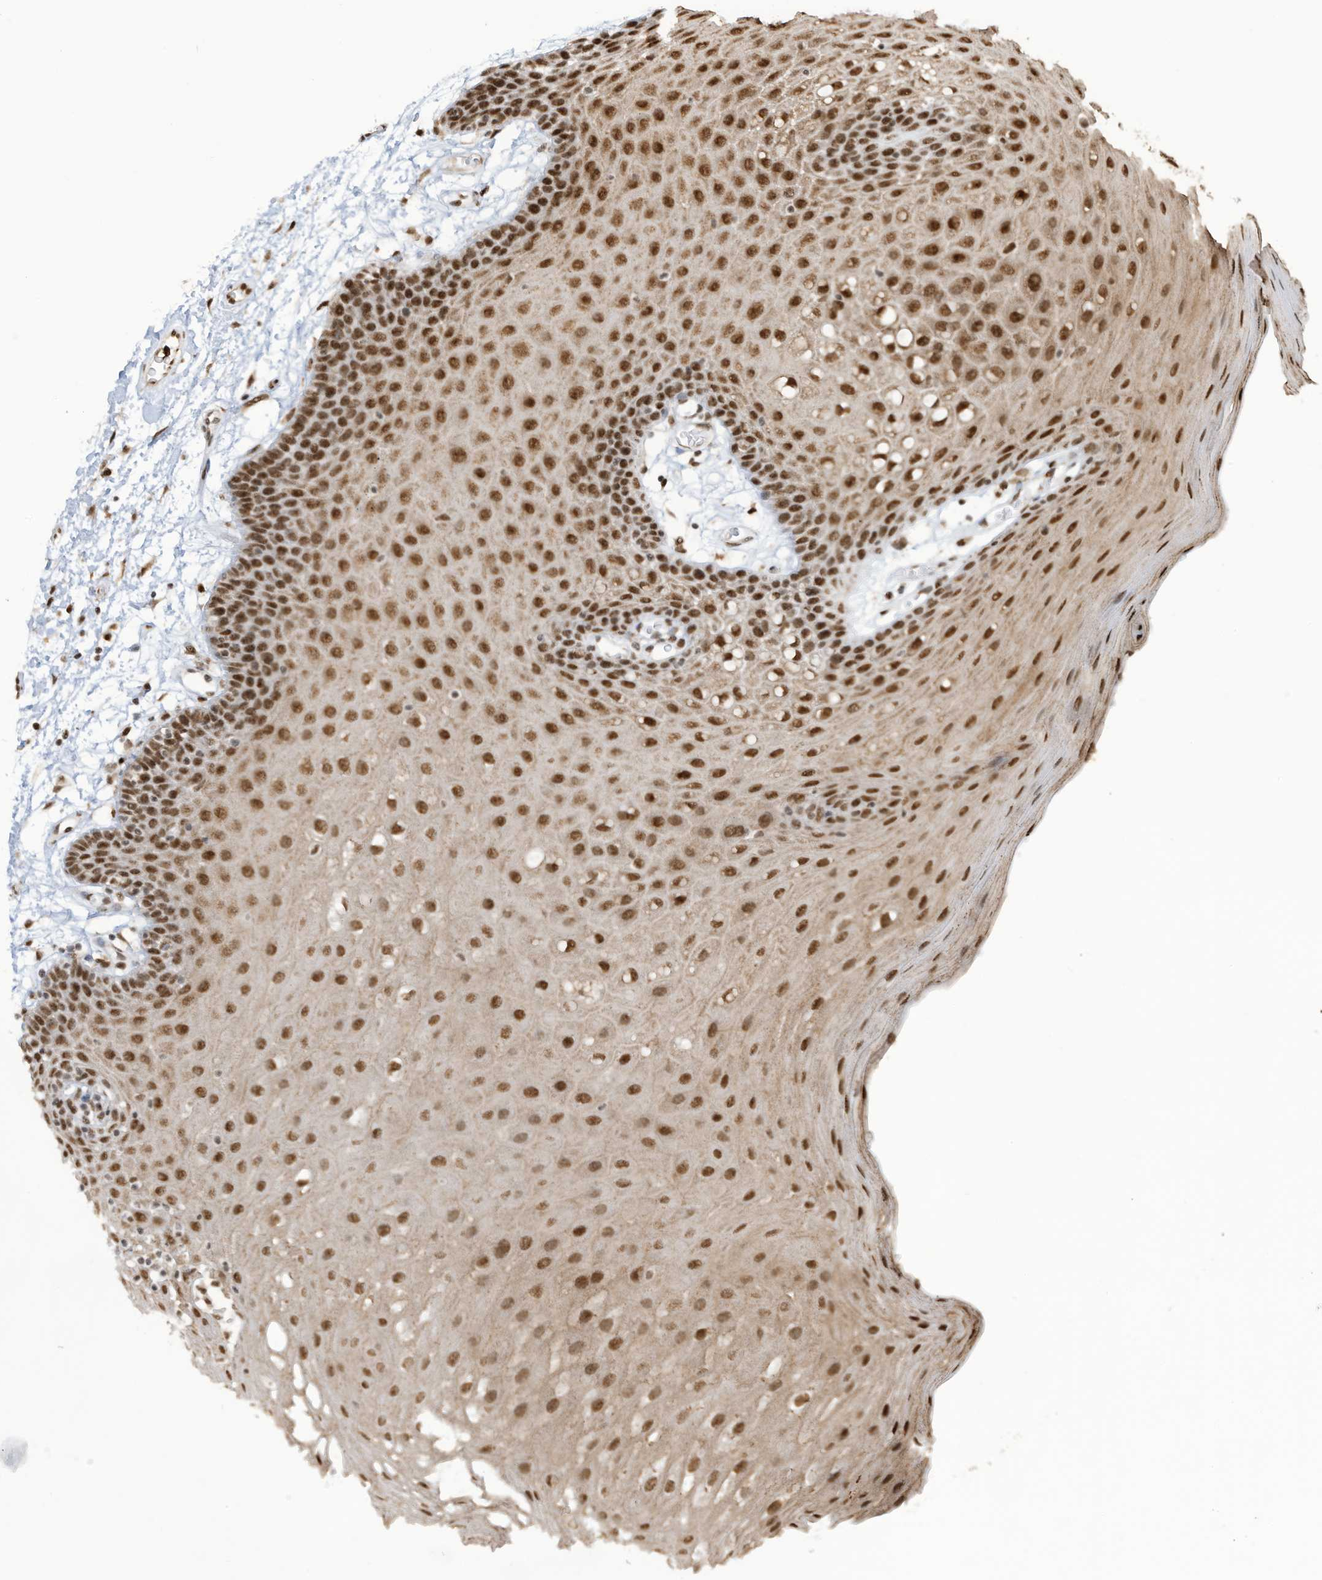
{"staining": {"intensity": "strong", "quantity": ">75%", "location": "nuclear"}, "tissue": "oral mucosa", "cell_type": "Squamous epithelial cells", "image_type": "normal", "snomed": [{"axis": "morphology", "description": "Normal tissue, NOS"}, {"axis": "topography", "description": "Skeletal muscle"}, {"axis": "topography", "description": "Oral tissue"}, {"axis": "topography", "description": "Salivary gland"}, {"axis": "topography", "description": "Peripheral nerve tissue"}], "caption": "Immunohistochemistry histopathology image of unremarkable human oral mucosa stained for a protein (brown), which shows high levels of strong nuclear expression in about >75% of squamous epithelial cells.", "gene": "LBH", "patient": {"sex": "male", "age": 54}}